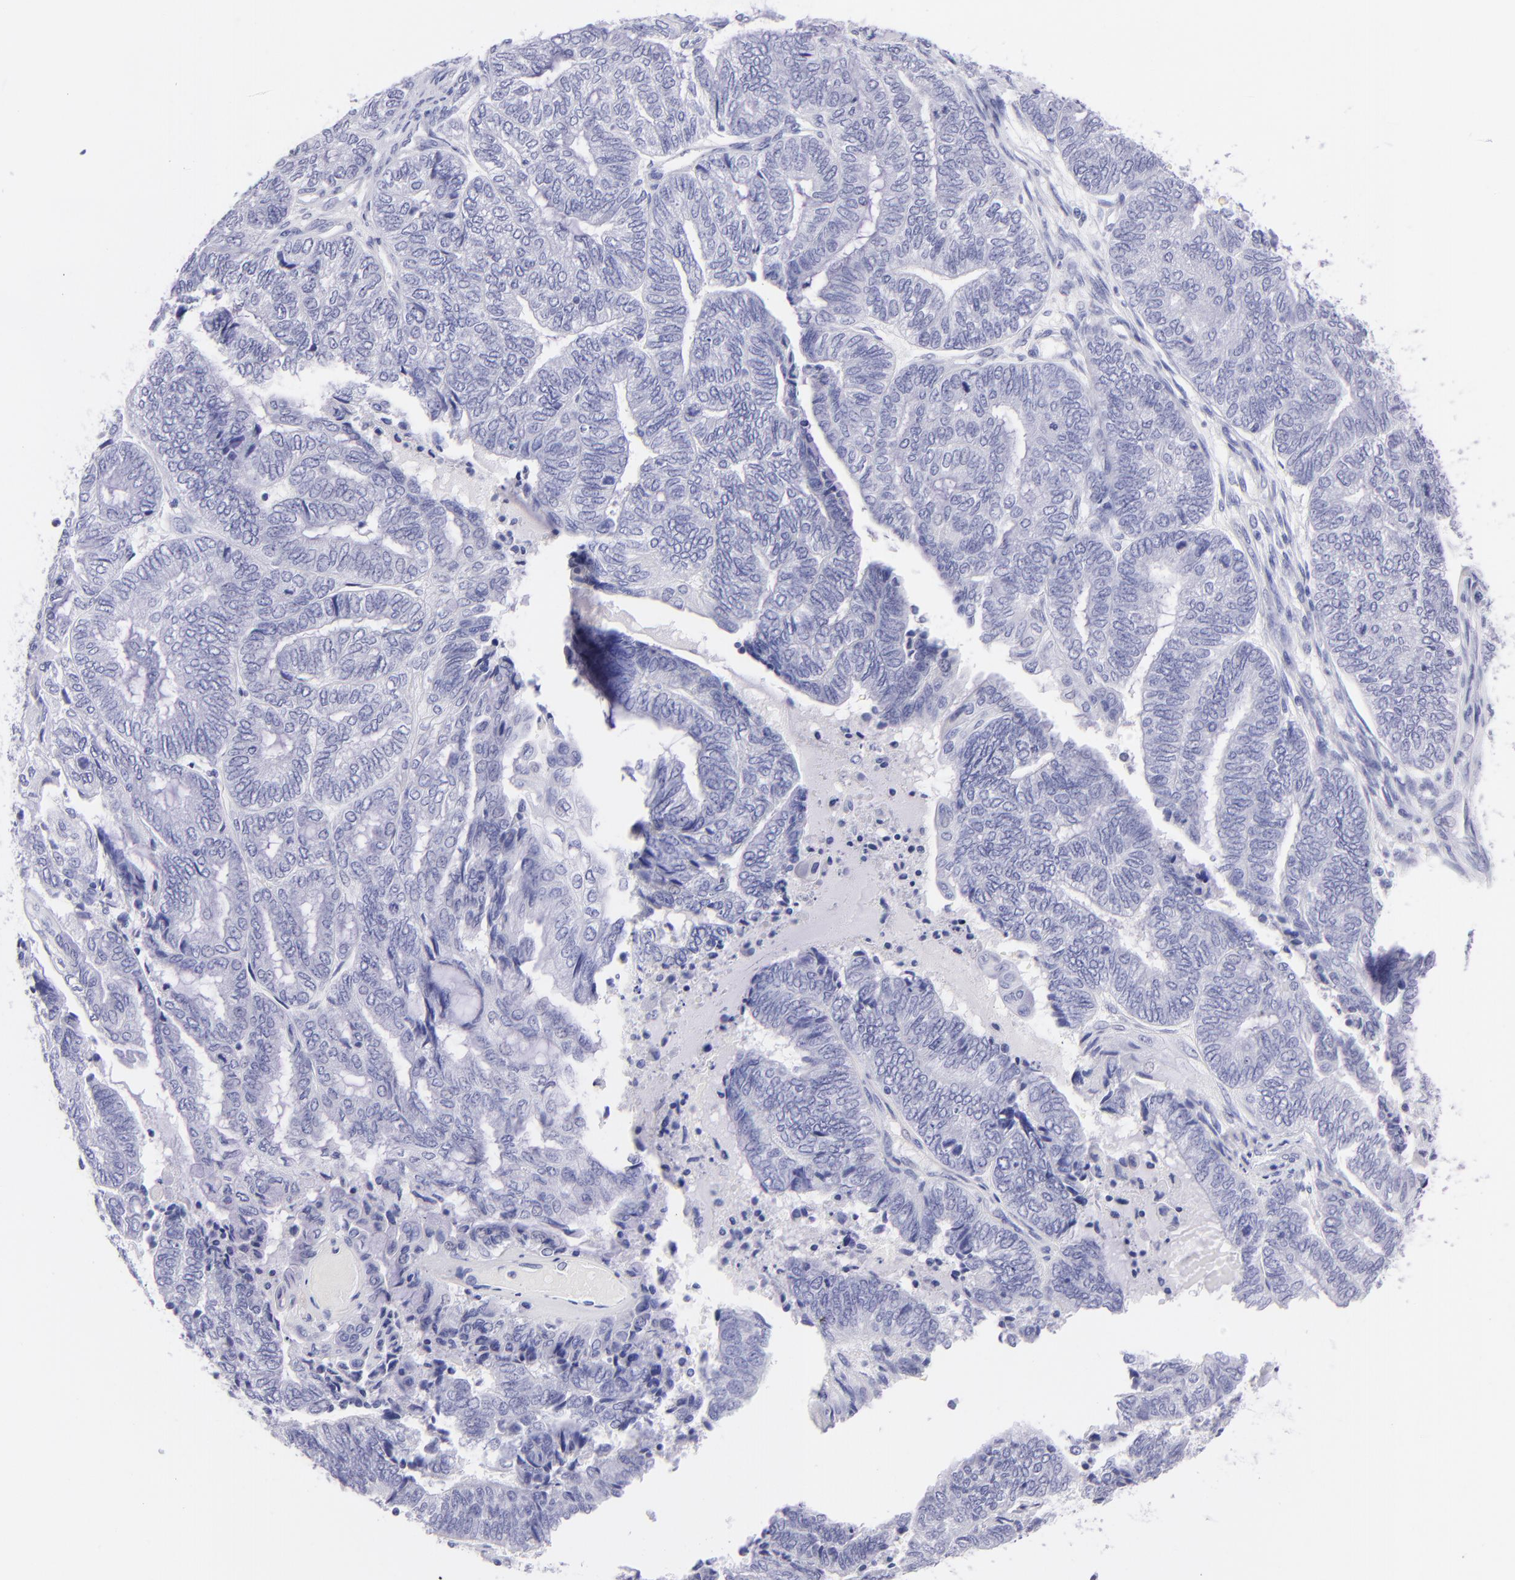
{"staining": {"intensity": "negative", "quantity": "none", "location": "none"}, "tissue": "endometrial cancer", "cell_type": "Tumor cells", "image_type": "cancer", "snomed": [{"axis": "morphology", "description": "Adenocarcinoma, NOS"}, {"axis": "topography", "description": "Uterus"}, {"axis": "topography", "description": "Endometrium"}], "caption": "IHC micrograph of neoplastic tissue: endometrial adenocarcinoma stained with DAB demonstrates no significant protein positivity in tumor cells.", "gene": "CNP", "patient": {"sex": "female", "age": 70}}